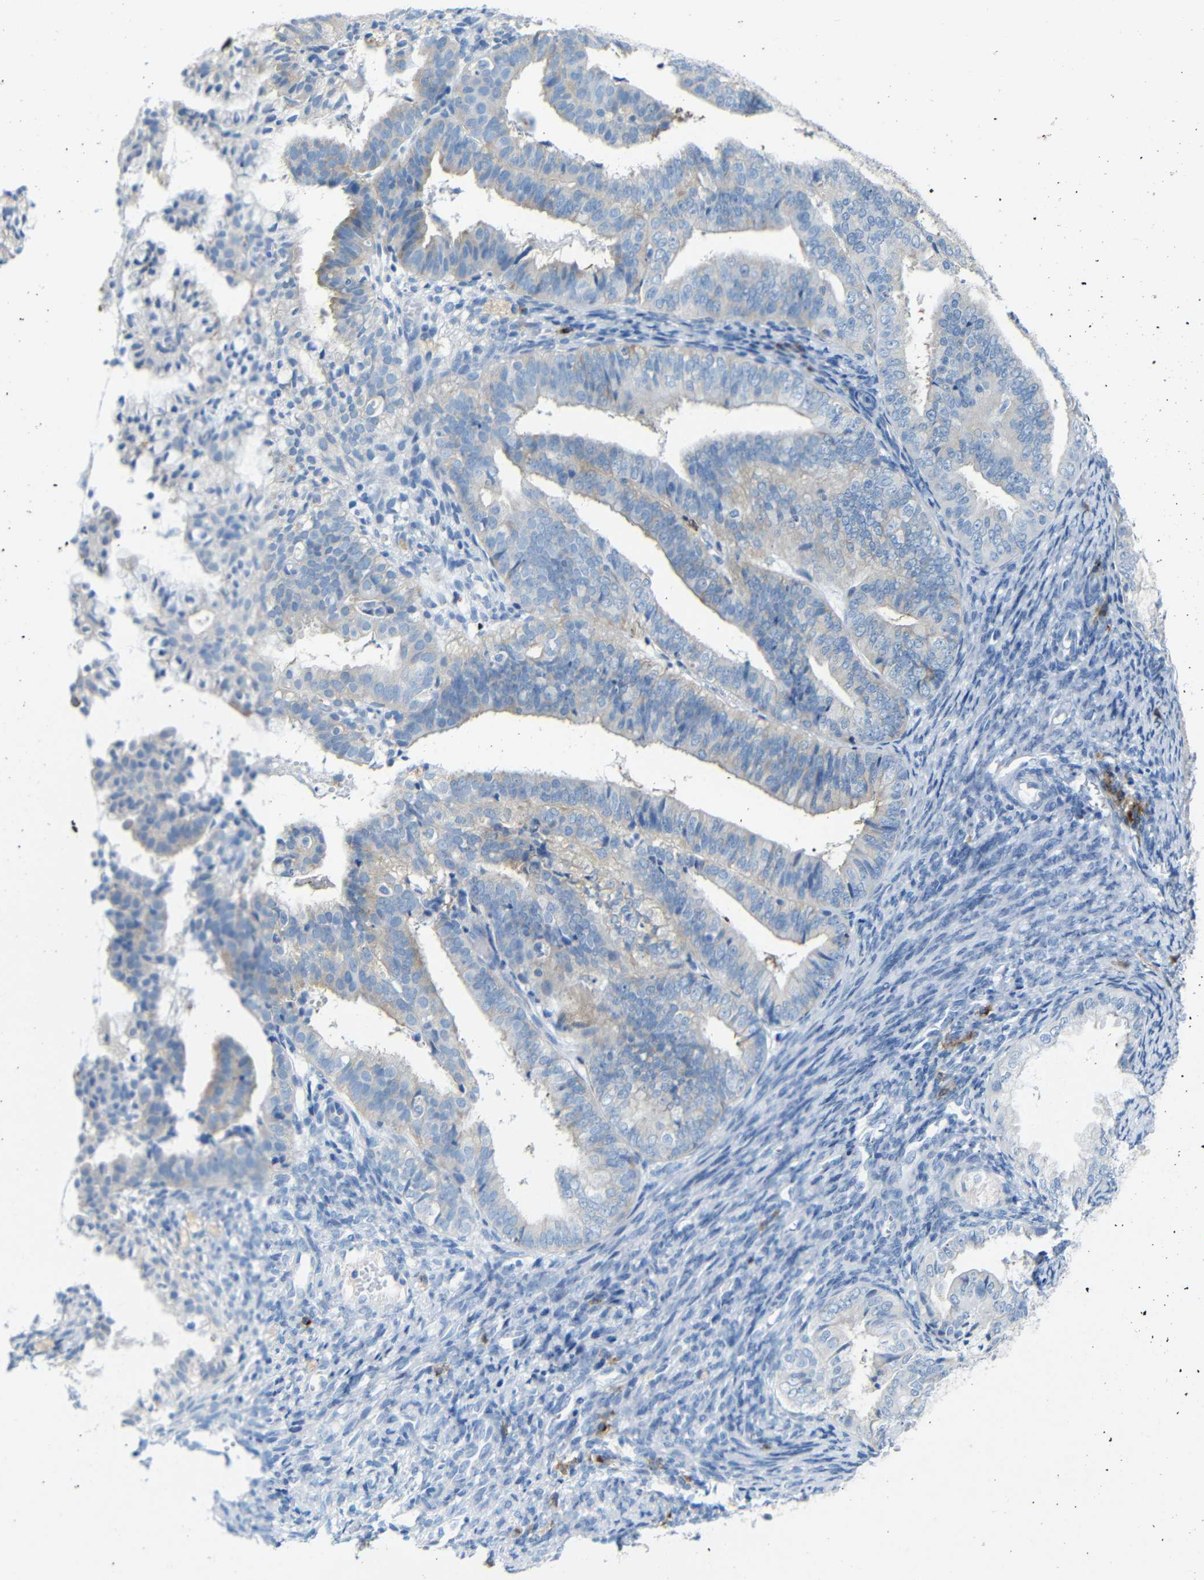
{"staining": {"intensity": "weak", "quantity": "<25%", "location": "cytoplasmic/membranous"}, "tissue": "endometrial cancer", "cell_type": "Tumor cells", "image_type": "cancer", "snomed": [{"axis": "morphology", "description": "Adenocarcinoma, NOS"}, {"axis": "topography", "description": "Endometrium"}], "caption": "Tumor cells show no significant staining in adenocarcinoma (endometrial).", "gene": "FCRL1", "patient": {"sex": "female", "age": 63}}